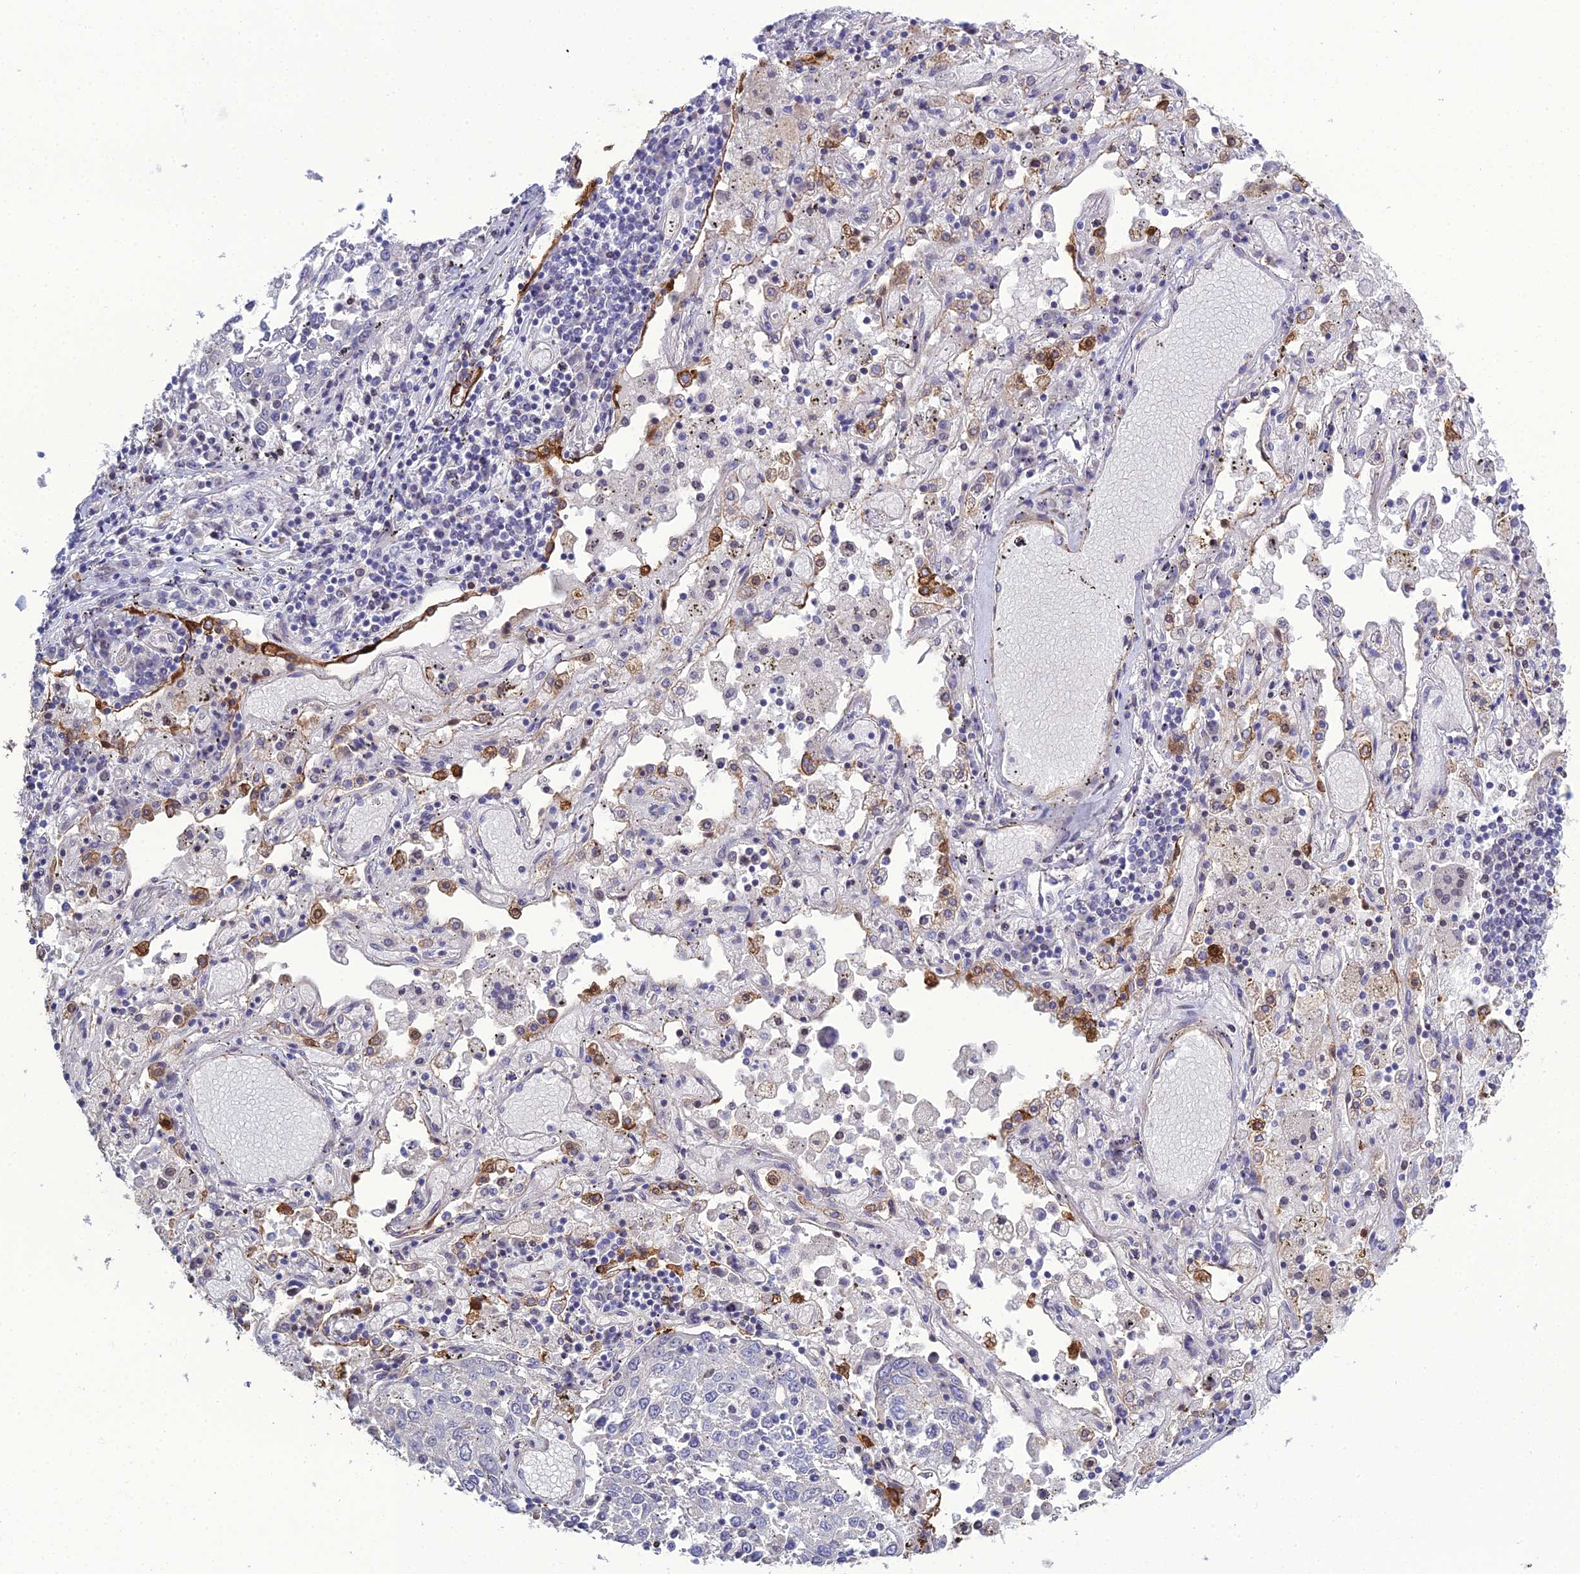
{"staining": {"intensity": "negative", "quantity": "none", "location": "none"}, "tissue": "lung cancer", "cell_type": "Tumor cells", "image_type": "cancer", "snomed": [{"axis": "morphology", "description": "Squamous cell carcinoma, NOS"}, {"axis": "topography", "description": "Lung"}], "caption": "Immunohistochemical staining of human lung squamous cell carcinoma reveals no significant staining in tumor cells.", "gene": "LZTS2", "patient": {"sex": "male", "age": 65}}